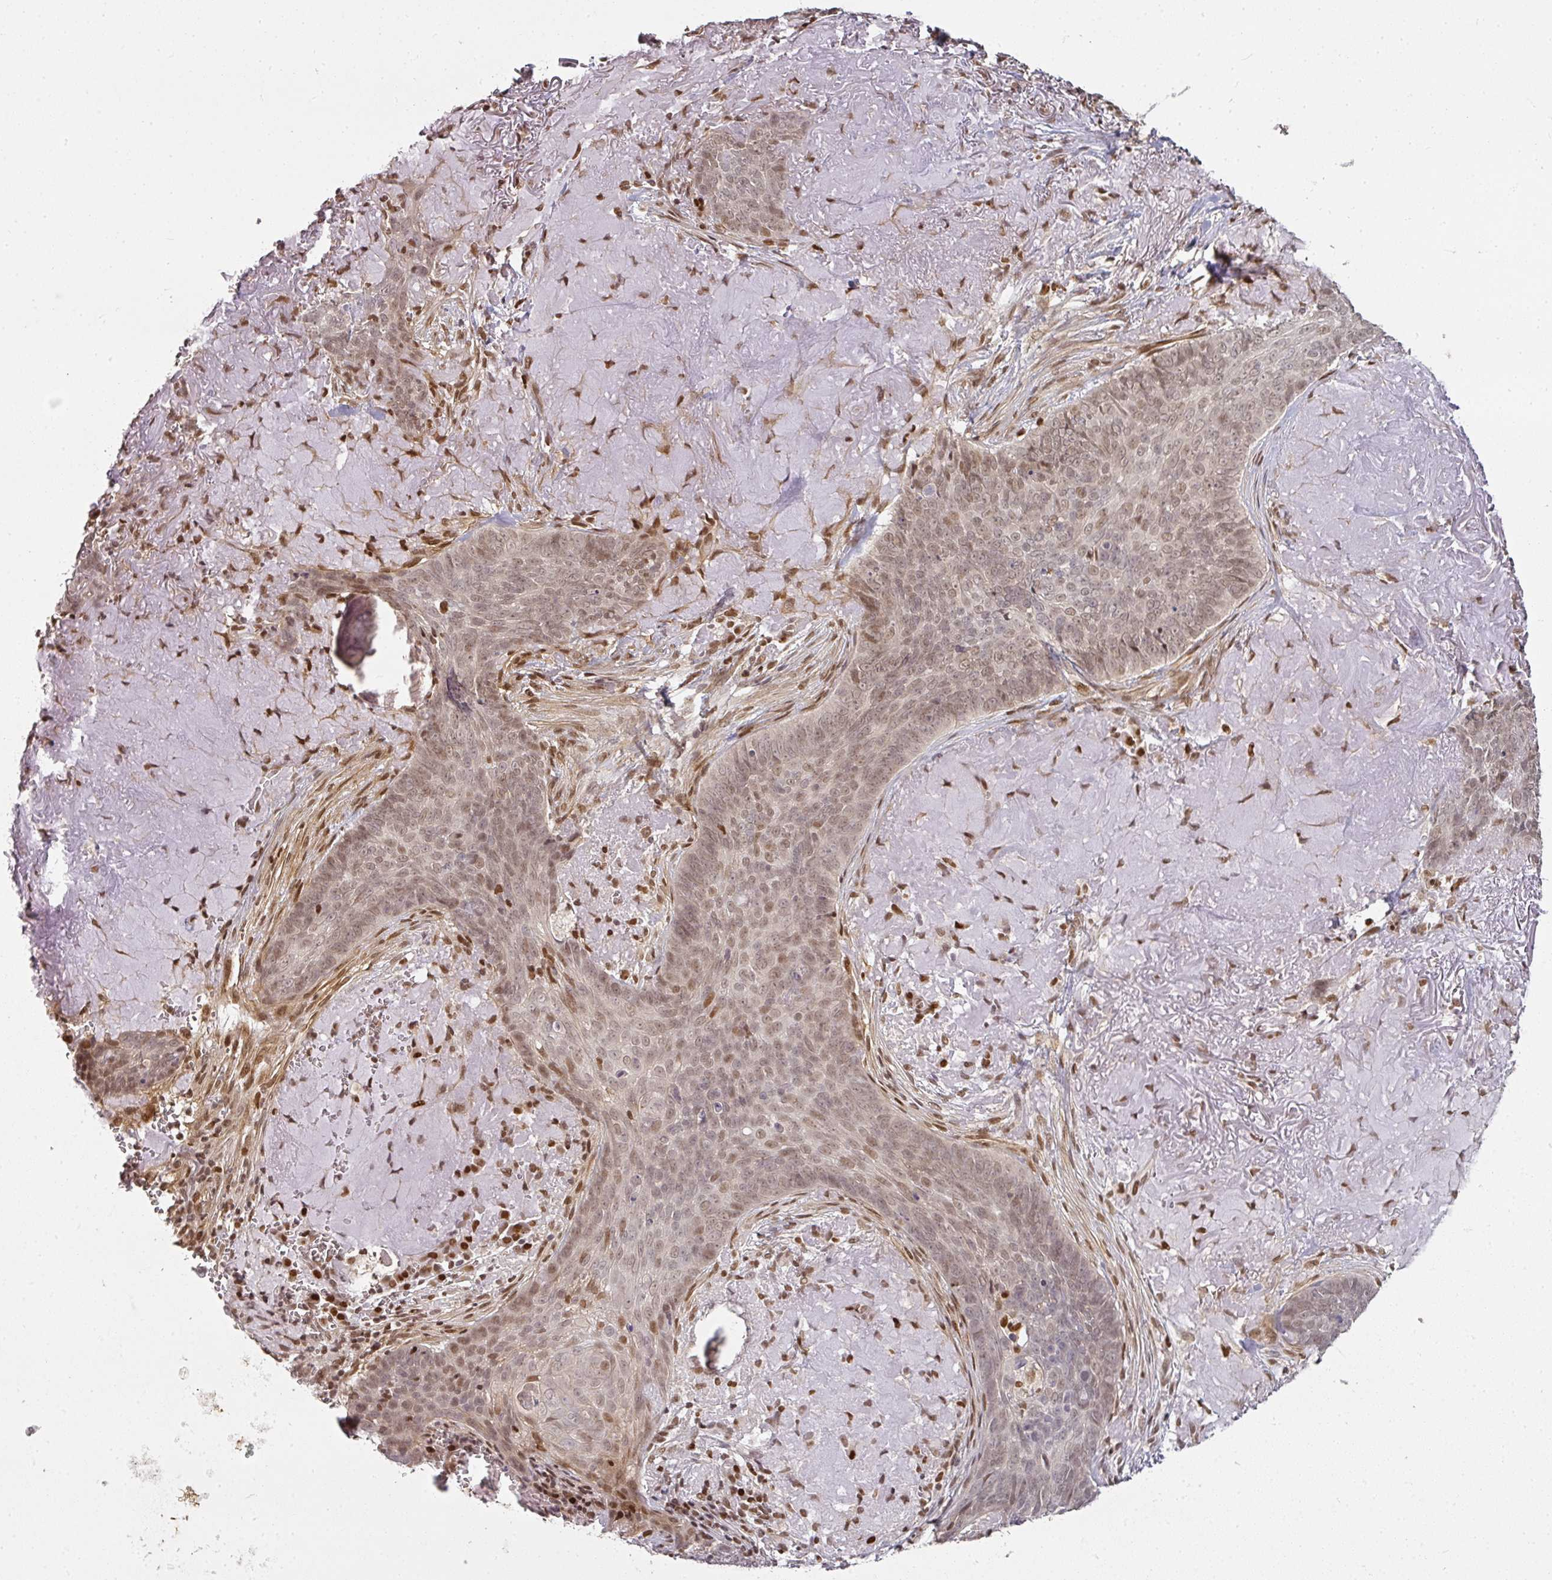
{"staining": {"intensity": "moderate", "quantity": "25%-75%", "location": "nuclear"}, "tissue": "skin cancer", "cell_type": "Tumor cells", "image_type": "cancer", "snomed": [{"axis": "morphology", "description": "Basal cell carcinoma"}, {"axis": "topography", "description": "Skin"}, {"axis": "topography", "description": "Skin of face"}], "caption": "The photomicrograph shows immunohistochemical staining of skin basal cell carcinoma. There is moderate nuclear positivity is present in approximately 25%-75% of tumor cells.", "gene": "GPRIN2", "patient": {"sex": "female", "age": 95}}